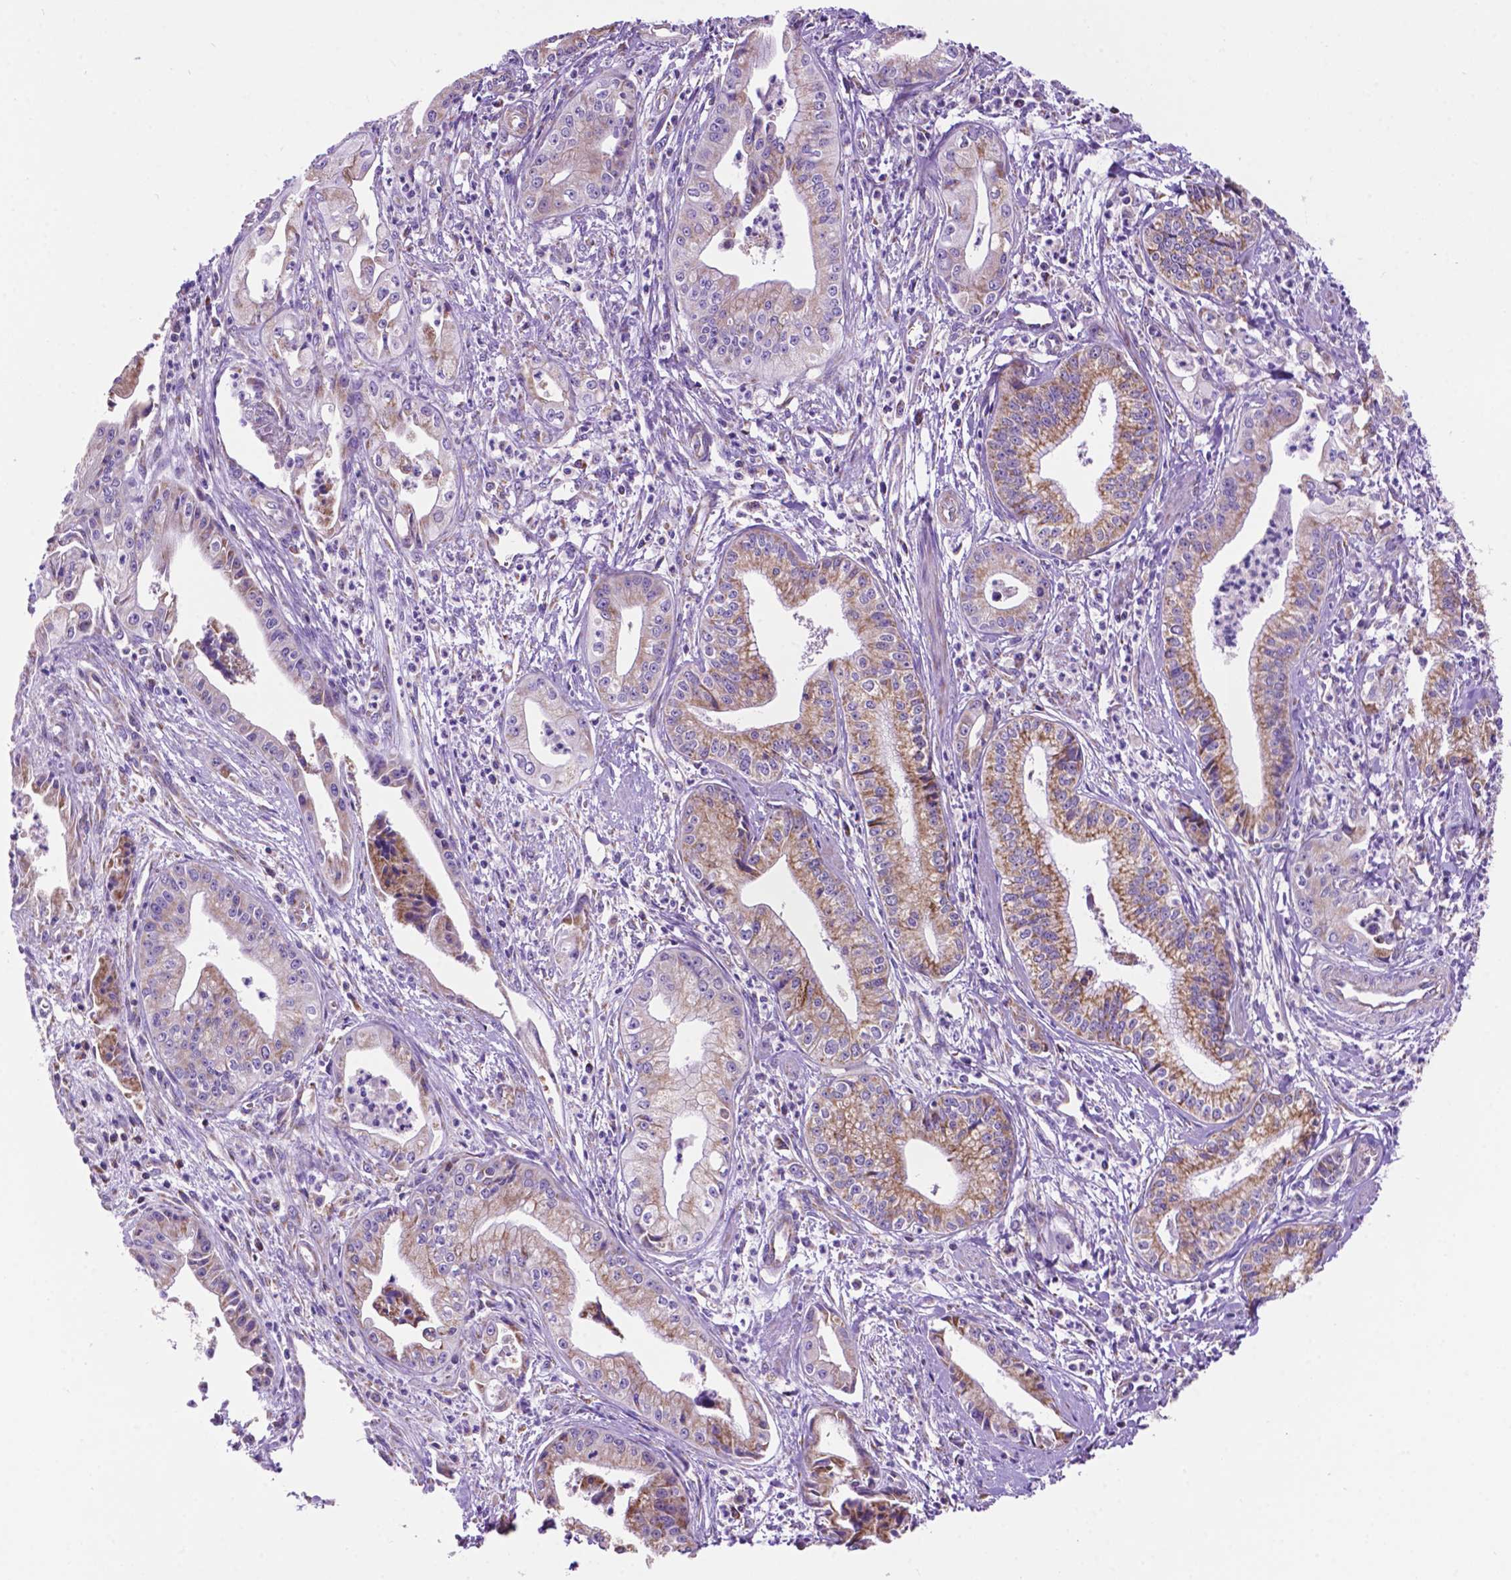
{"staining": {"intensity": "weak", "quantity": ">75%", "location": "cytoplasmic/membranous"}, "tissue": "pancreatic cancer", "cell_type": "Tumor cells", "image_type": "cancer", "snomed": [{"axis": "morphology", "description": "Adenocarcinoma, NOS"}, {"axis": "topography", "description": "Pancreas"}], "caption": "A photomicrograph of human adenocarcinoma (pancreatic) stained for a protein reveals weak cytoplasmic/membranous brown staining in tumor cells.", "gene": "PHYHIP", "patient": {"sex": "female", "age": 65}}